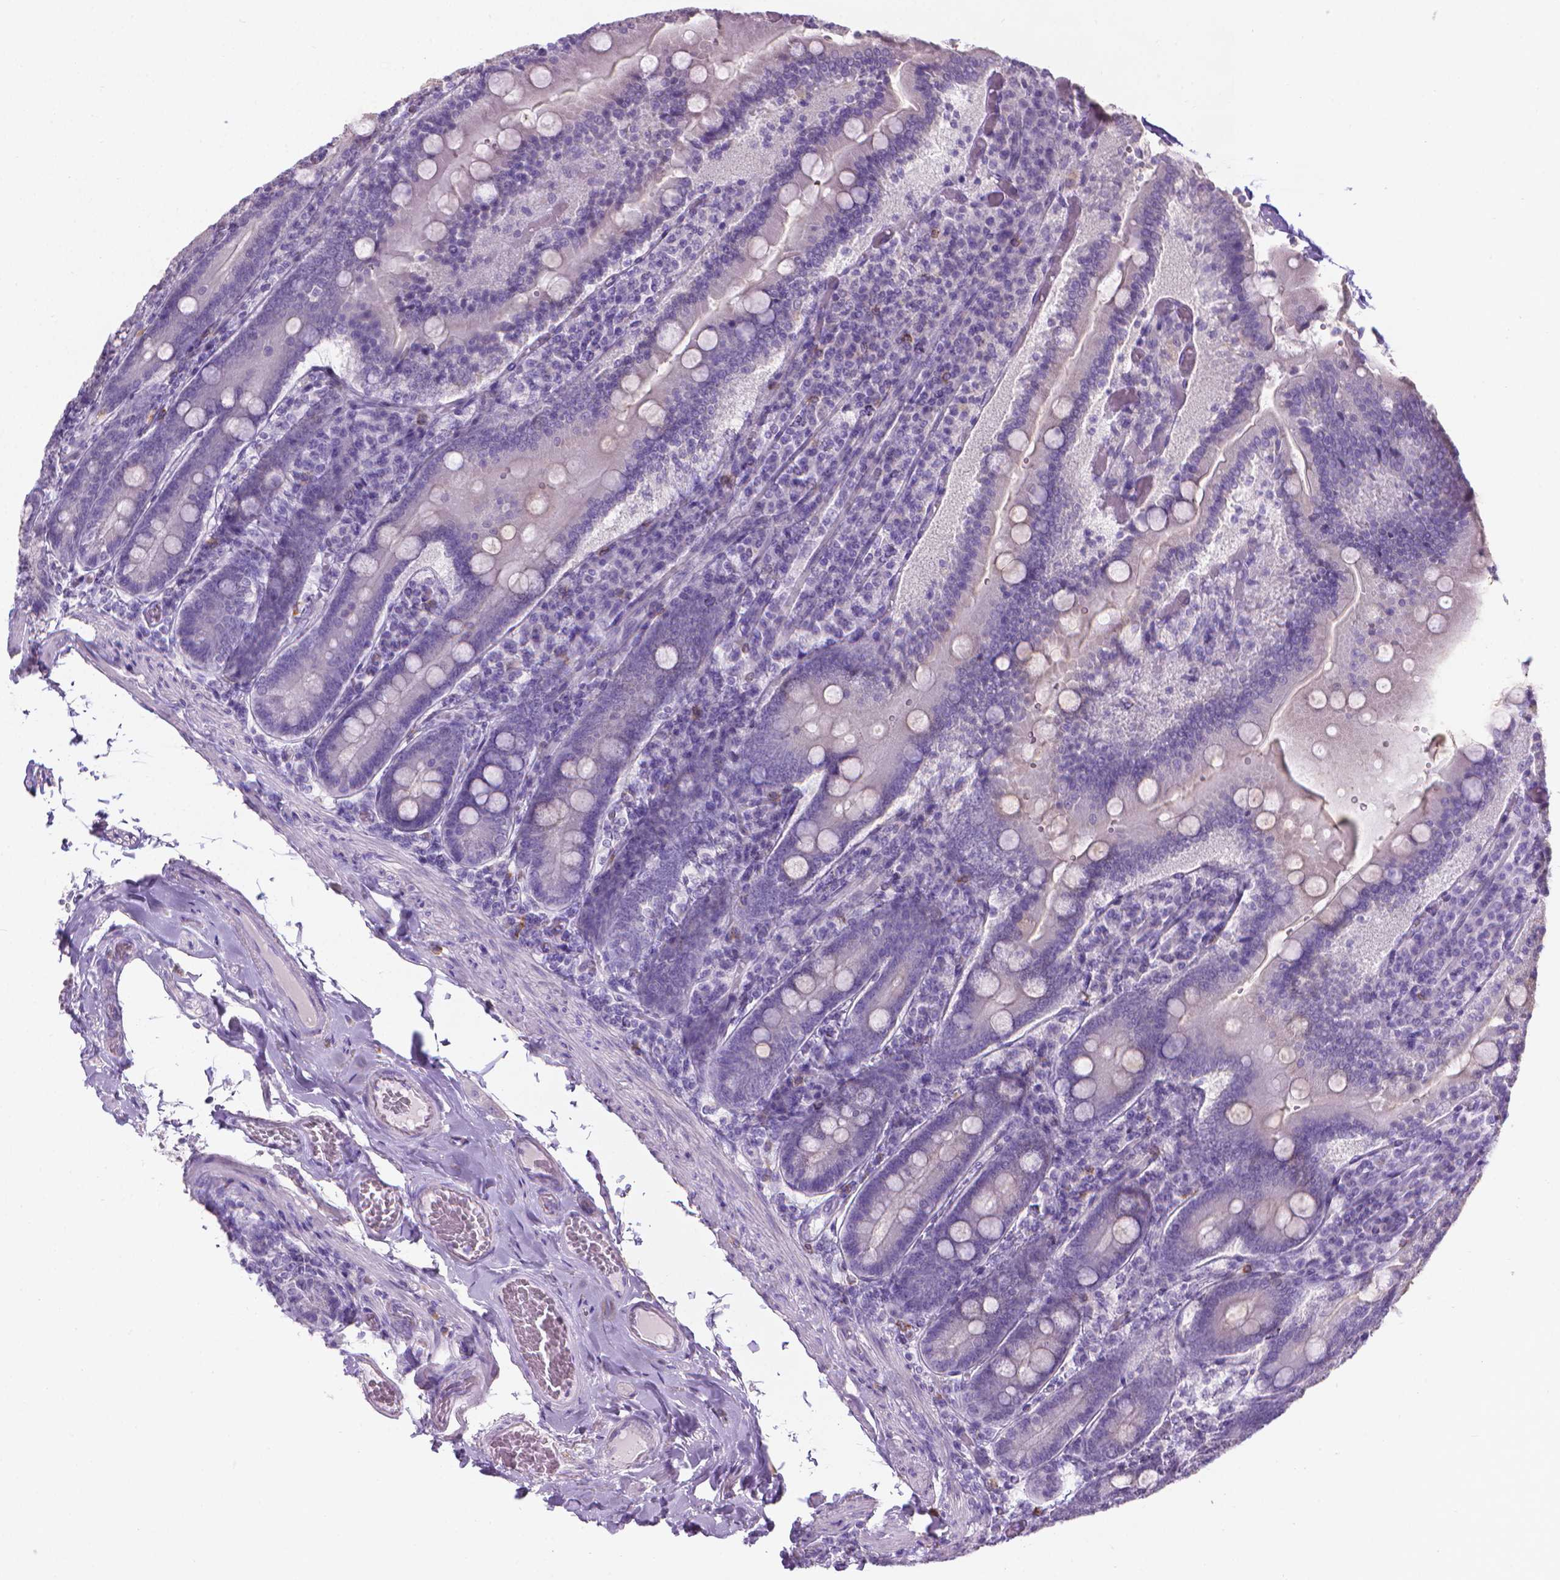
{"staining": {"intensity": "negative", "quantity": "none", "location": "none"}, "tissue": "duodenum", "cell_type": "Glandular cells", "image_type": "normal", "snomed": [{"axis": "morphology", "description": "Normal tissue, NOS"}, {"axis": "topography", "description": "Duodenum"}], "caption": "DAB immunohistochemical staining of normal duodenum exhibits no significant staining in glandular cells. (DAB (3,3'-diaminobenzidine) immunohistochemistry with hematoxylin counter stain).", "gene": "SPAG6", "patient": {"sex": "female", "age": 62}}